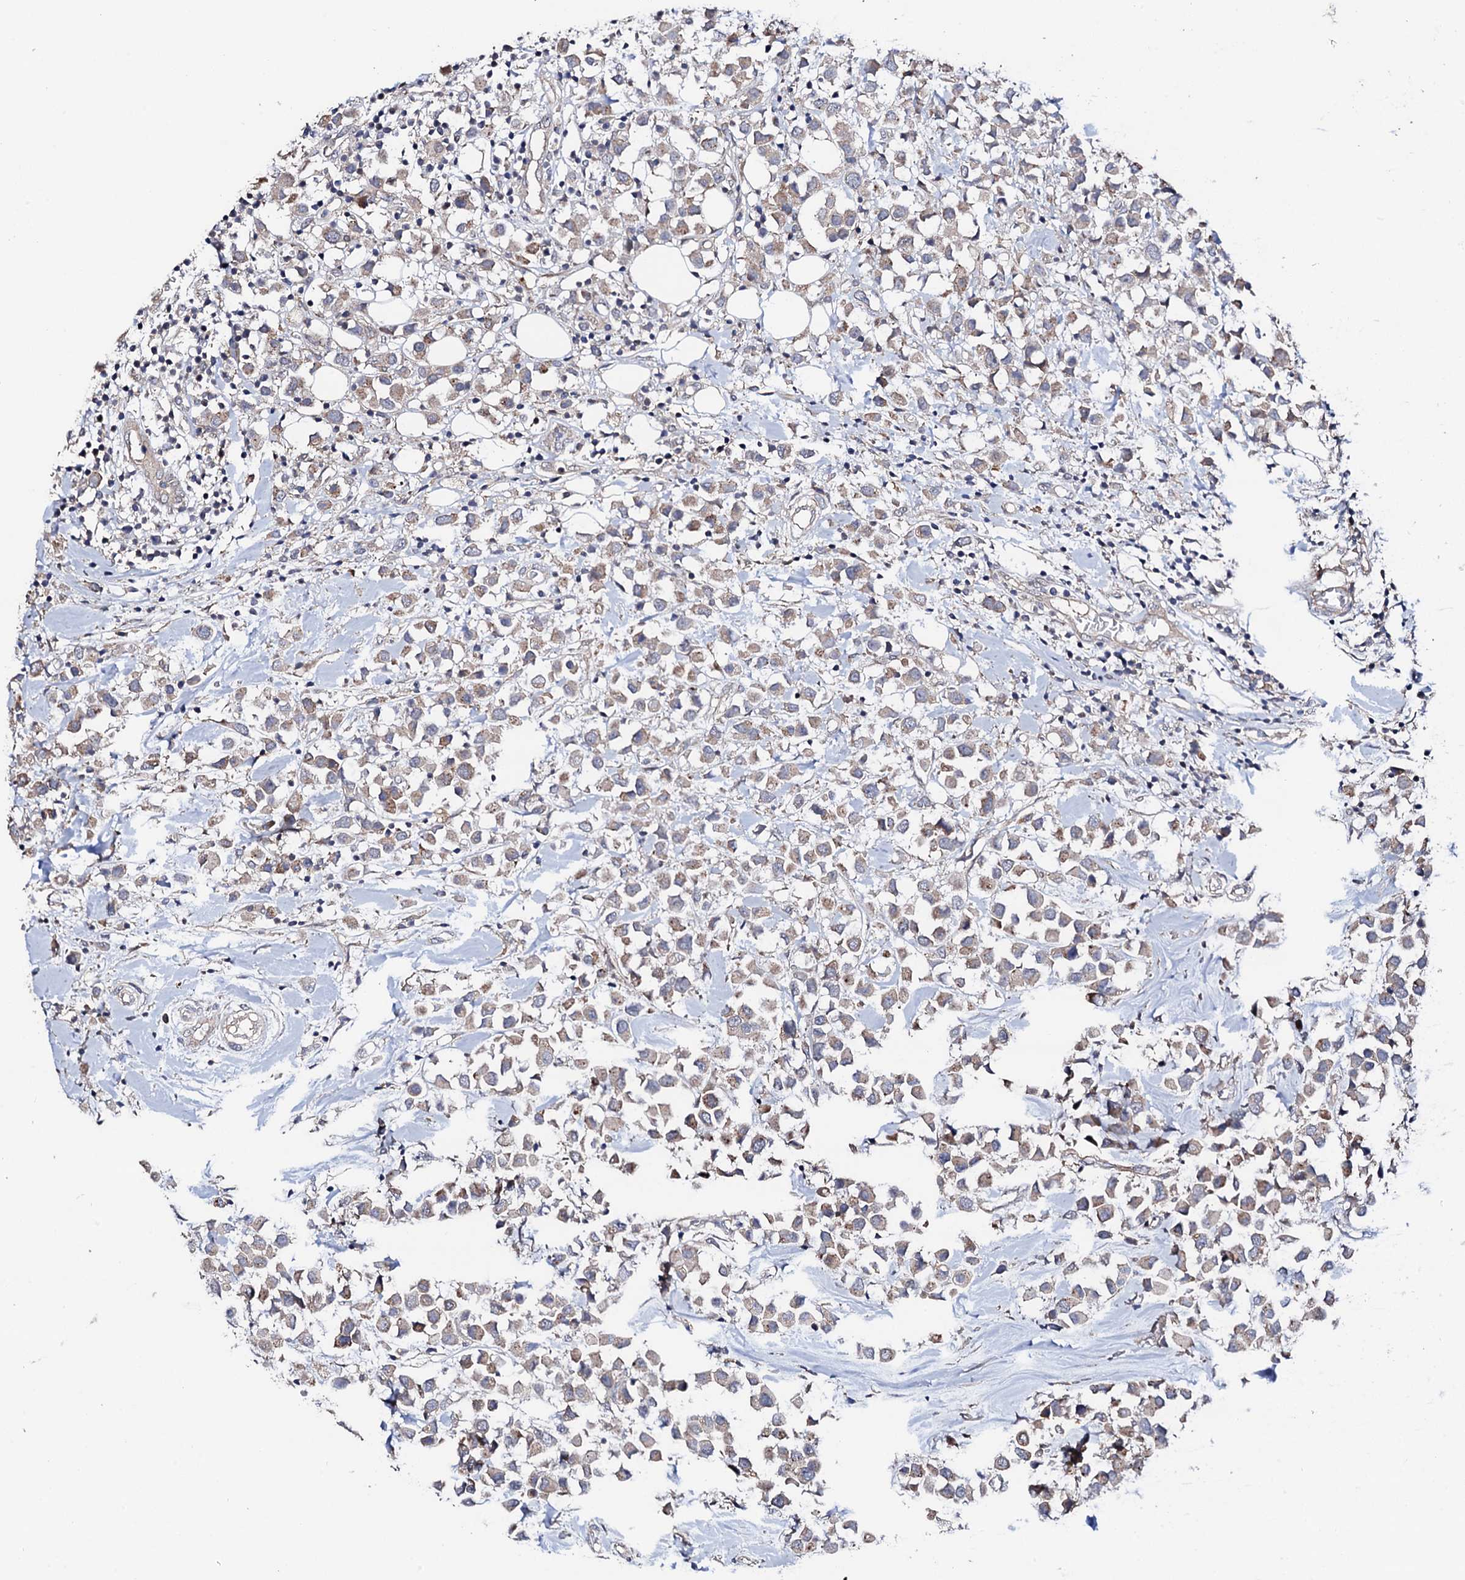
{"staining": {"intensity": "weak", "quantity": "<25%", "location": "cytoplasmic/membranous"}, "tissue": "breast cancer", "cell_type": "Tumor cells", "image_type": "cancer", "snomed": [{"axis": "morphology", "description": "Duct carcinoma"}, {"axis": "topography", "description": "Breast"}], "caption": "A histopathology image of human breast cancer is negative for staining in tumor cells.", "gene": "CIAO2A", "patient": {"sex": "female", "age": 61}}